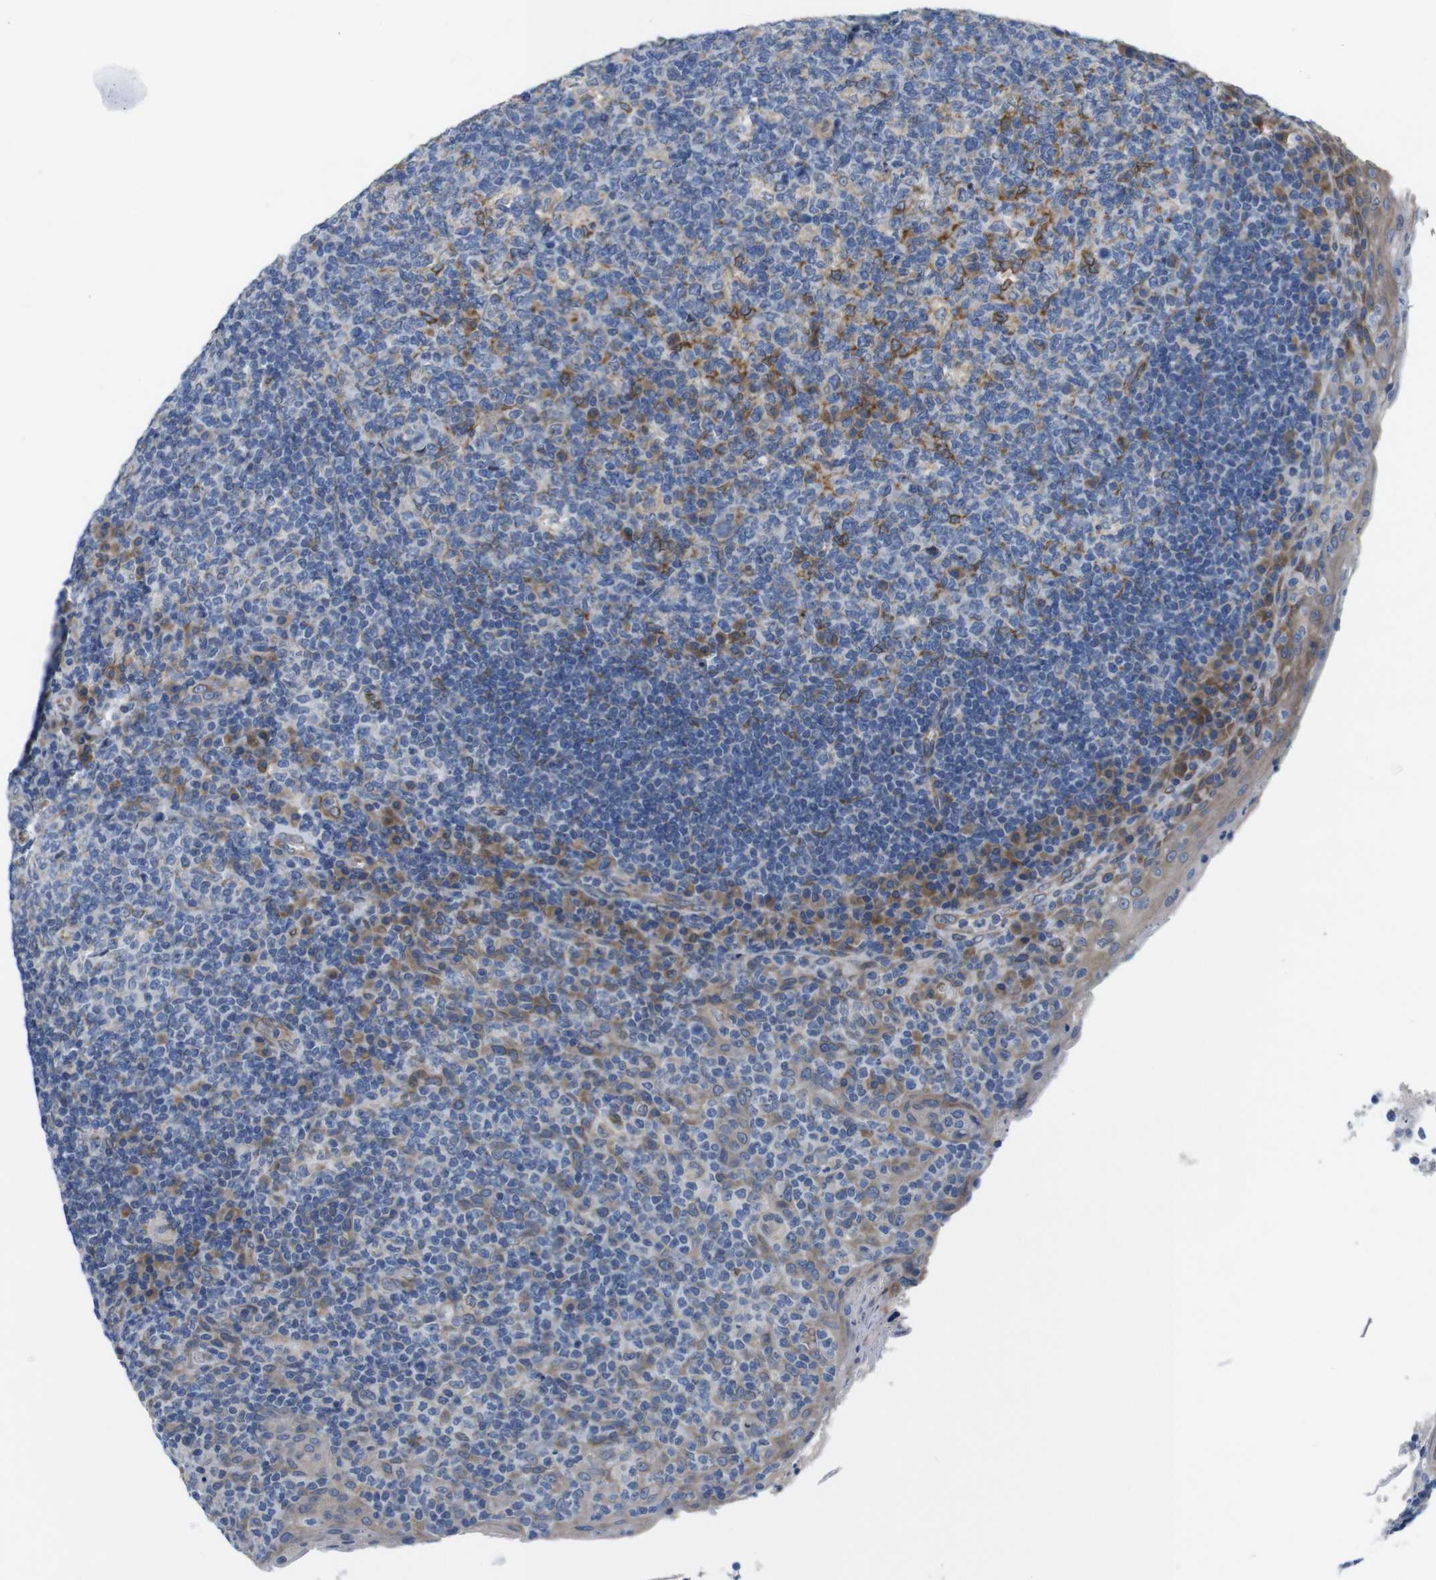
{"staining": {"intensity": "moderate", "quantity": "<25%", "location": "cytoplasmic/membranous"}, "tissue": "tonsil", "cell_type": "Germinal center cells", "image_type": "normal", "snomed": [{"axis": "morphology", "description": "Normal tissue, NOS"}, {"axis": "topography", "description": "Tonsil"}], "caption": "Protein expression by immunohistochemistry demonstrates moderate cytoplasmic/membranous staining in approximately <25% of germinal center cells in benign tonsil. (brown staining indicates protein expression, while blue staining denotes nuclei).", "gene": "HACD3", "patient": {"sex": "male", "age": 17}}